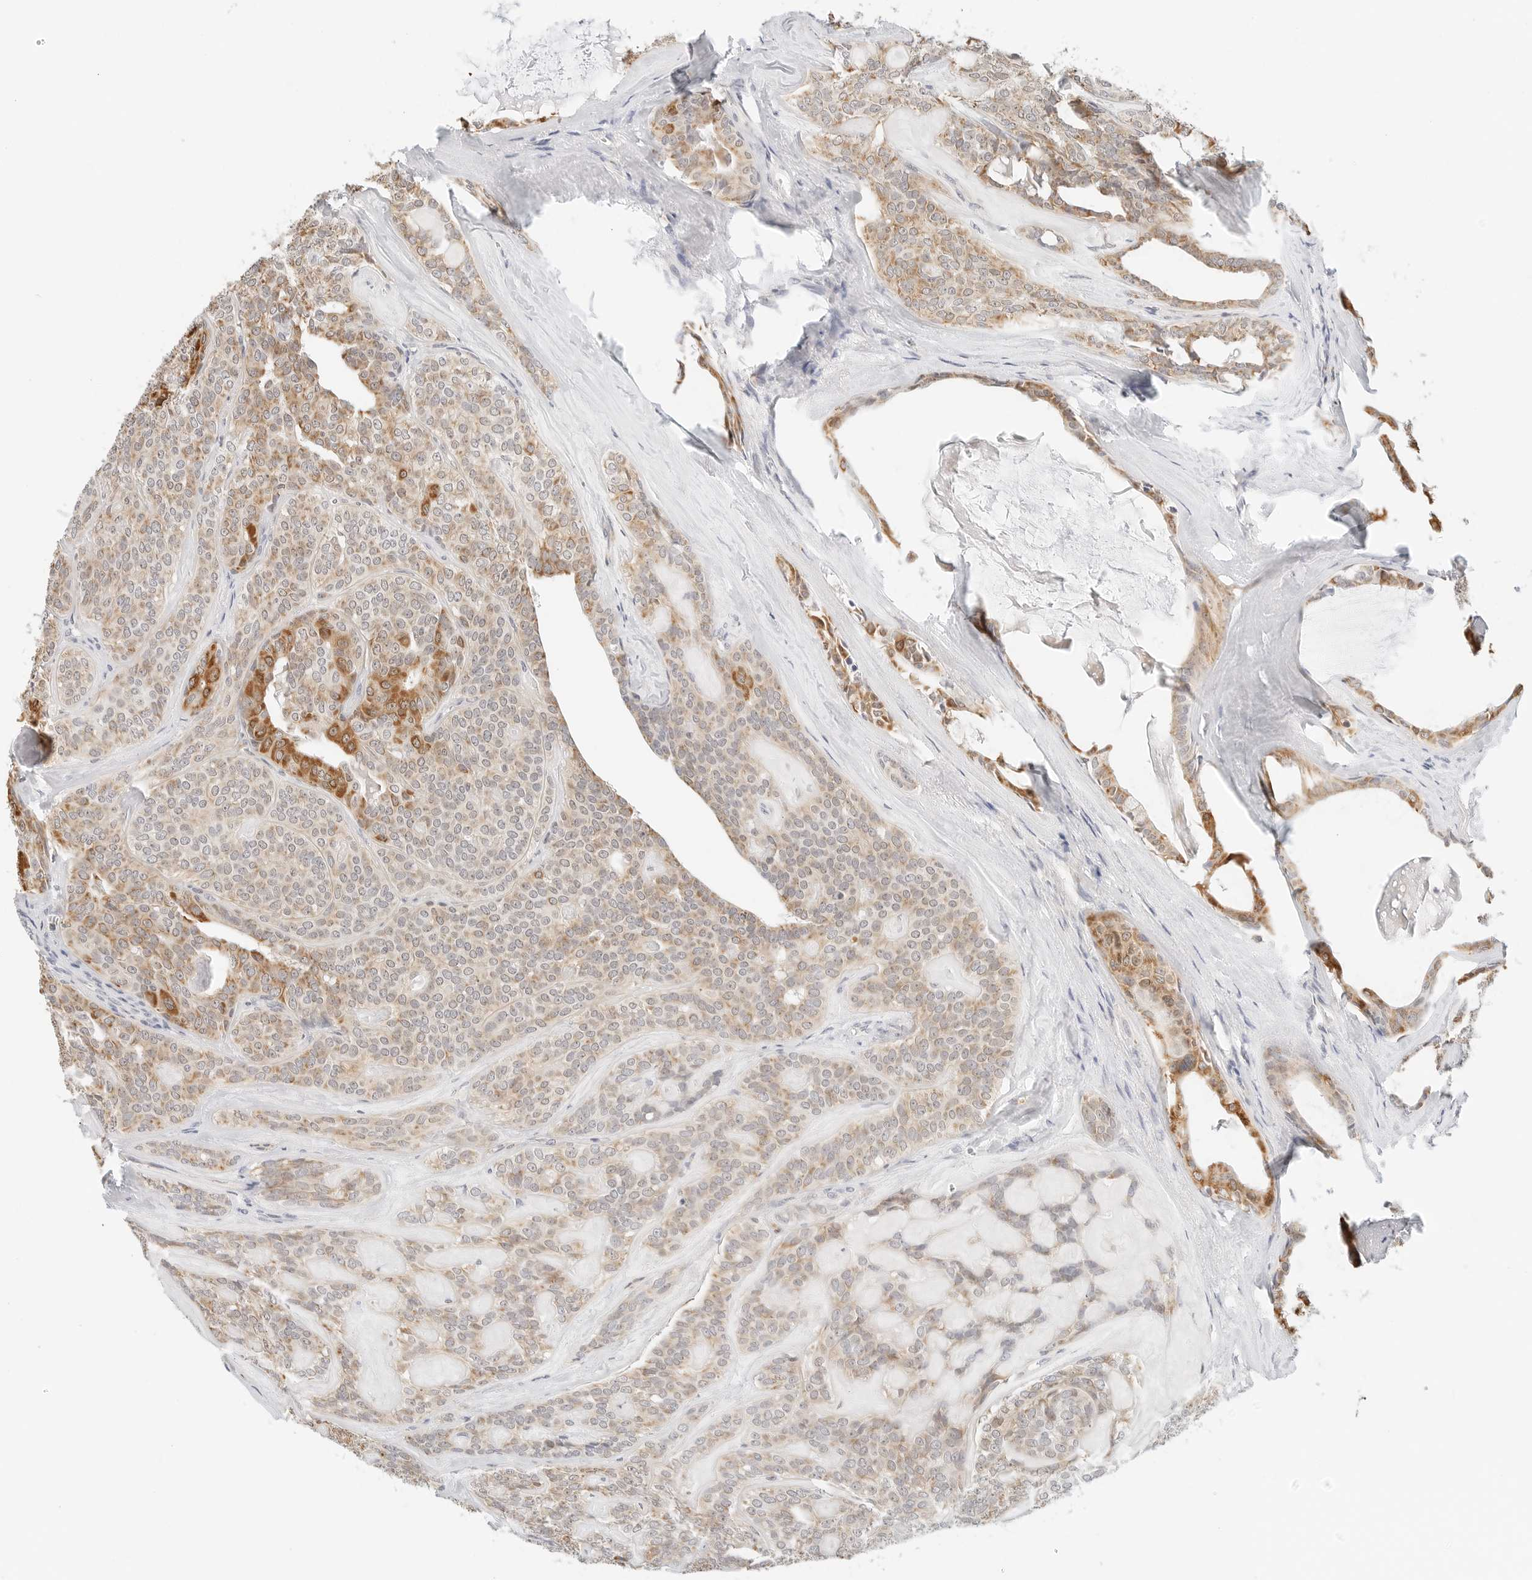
{"staining": {"intensity": "moderate", "quantity": "25%-75%", "location": "cytoplasmic/membranous"}, "tissue": "head and neck cancer", "cell_type": "Tumor cells", "image_type": "cancer", "snomed": [{"axis": "morphology", "description": "Adenocarcinoma, NOS"}, {"axis": "topography", "description": "Head-Neck"}], "caption": "Adenocarcinoma (head and neck) was stained to show a protein in brown. There is medium levels of moderate cytoplasmic/membranous positivity in approximately 25%-75% of tumor cells.", "gene": "ATL1", "patient": {"sex": "male", "age": 66}}